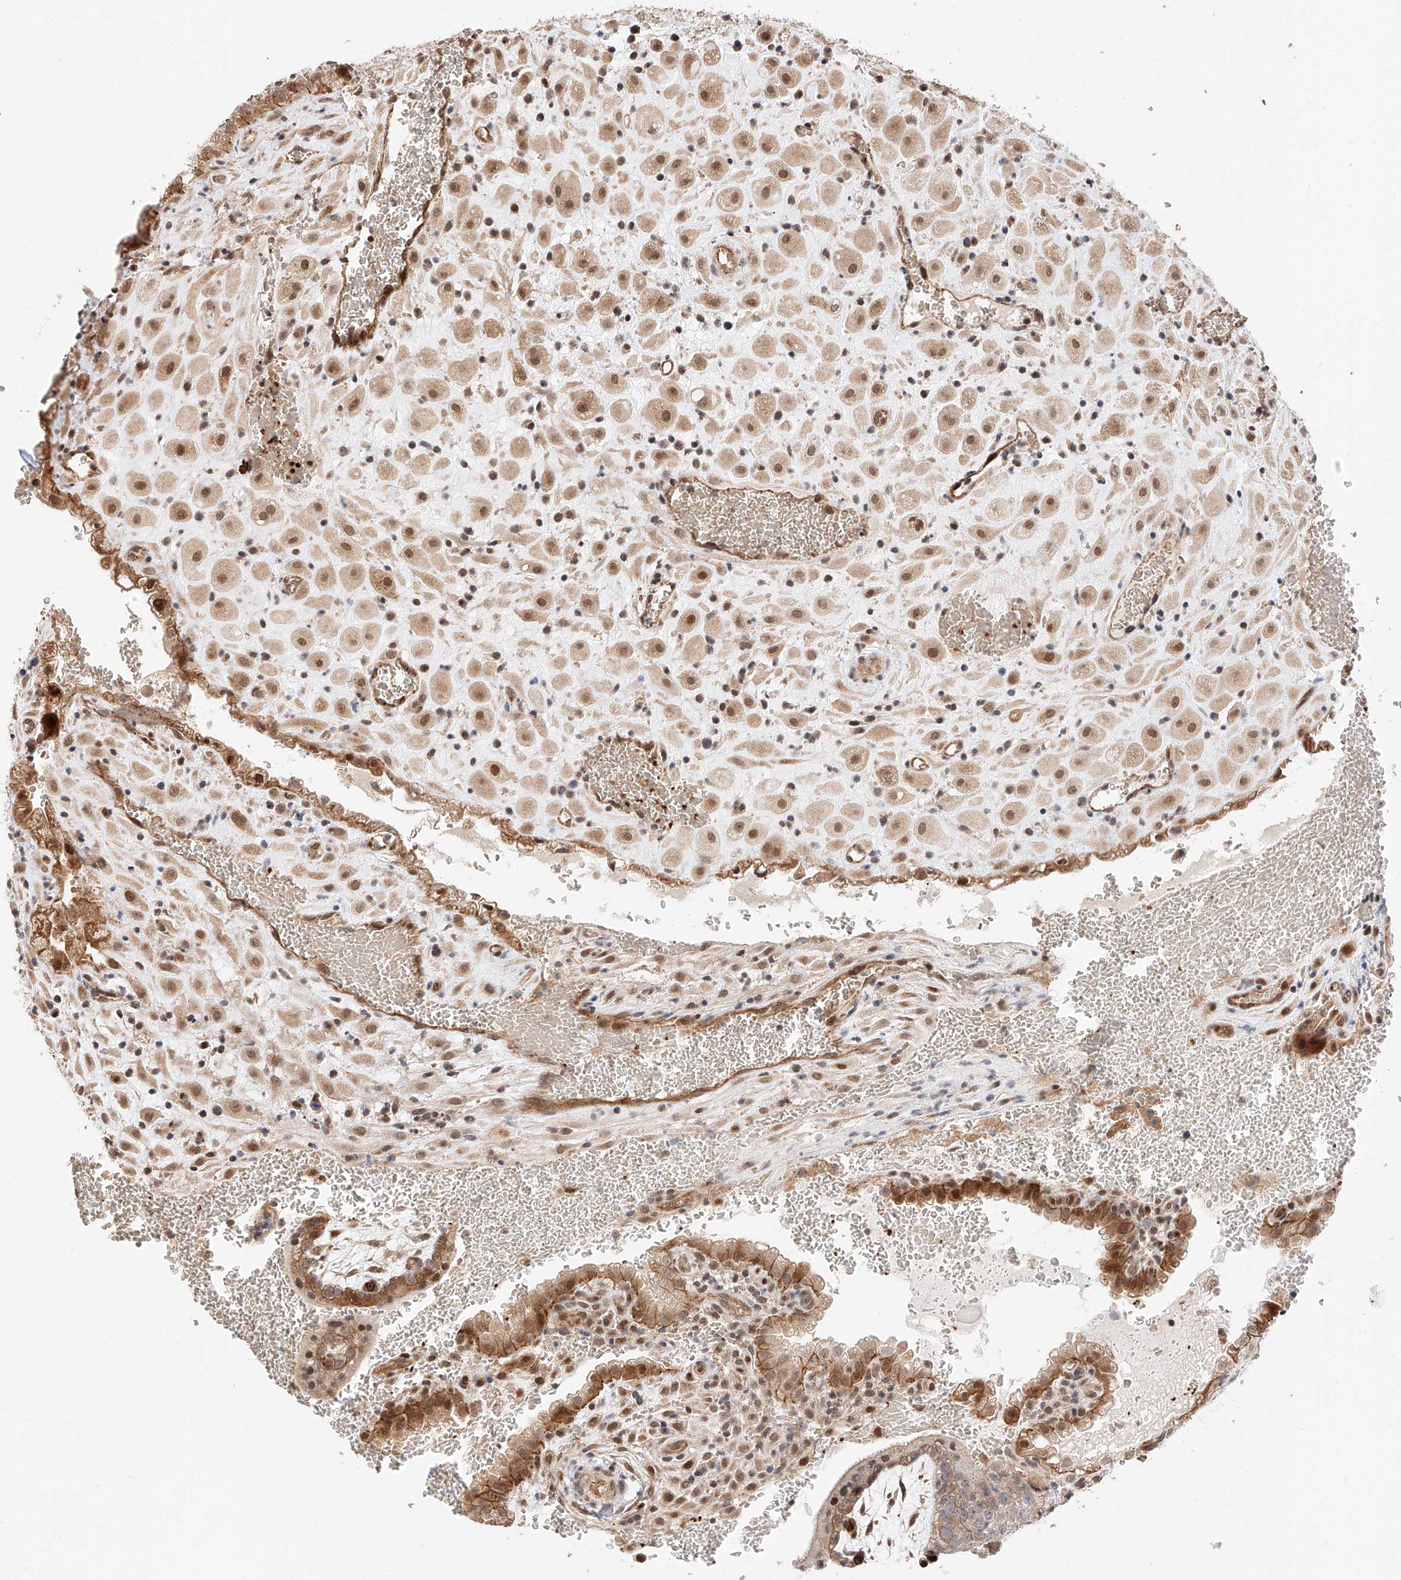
{"staining": {"intensity": "moderate", "quantity": ">75%", "location": "cytoplasmic/membranous,nuclear"}, "tissue": "placenta", "cell_type": "Decidual cells", "image_type": "normal", "snomed": [{"axis": "morphology", "description": "Normal tissue, NOS"}, {"axis": "topography", "description": "Placenta"}], "caption": "A brown stain highlights moderate cytoplasmic/membranous,nuclear staining of a protein in decidual cells of unremarkable placenta.", "gene": "THTPA", "patient": {"sex": "female", "age": 35}}